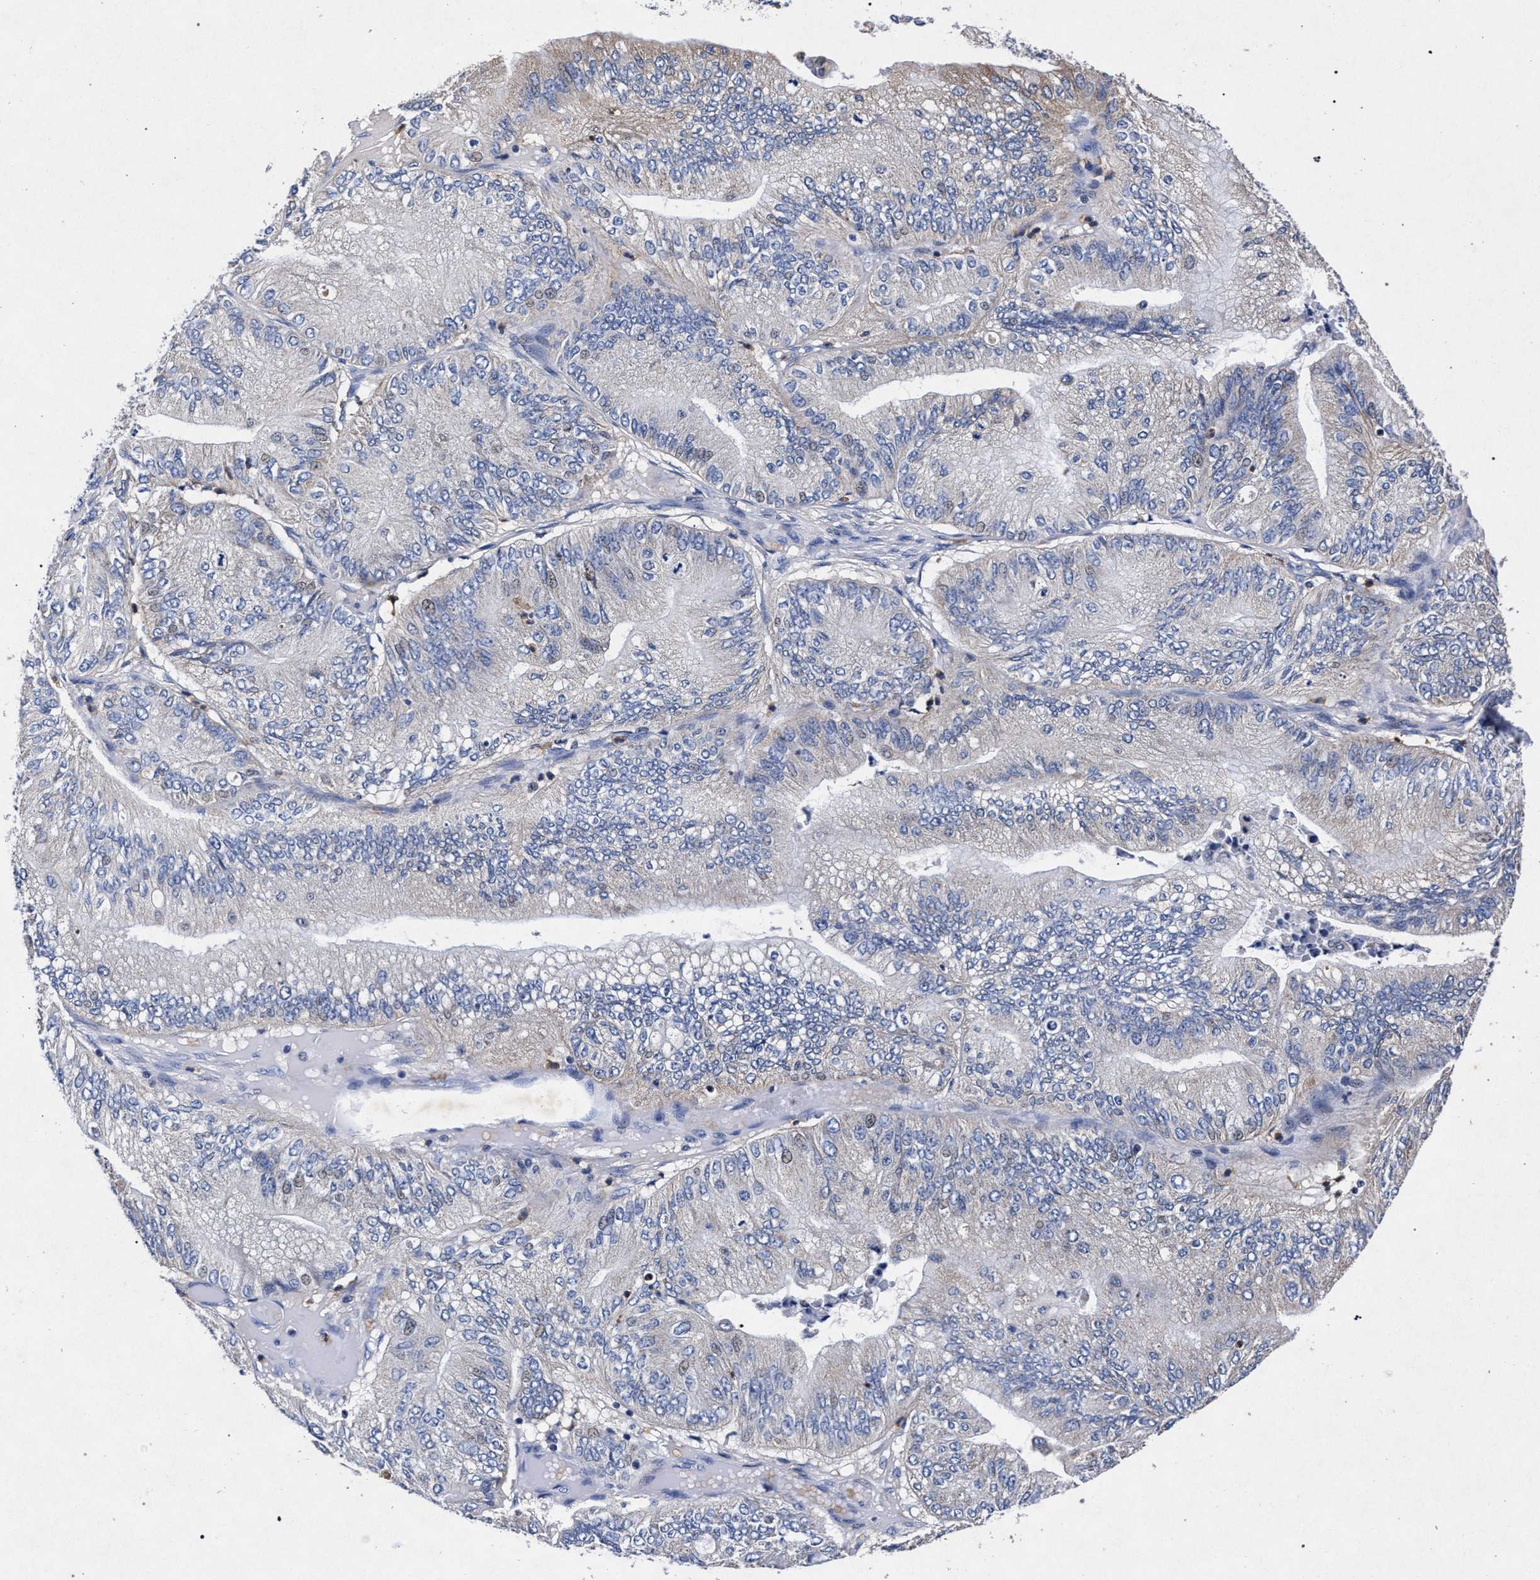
{"staining": {"intensity": "negative", "quantity": "none", "location": "none"}, "tissue": "ovarian cancer", "cell_type": "Tumor cells", "image_type": "cancer", "snomed": [{"axis": "morphology", "description": "Cystadenocarcinoma, mucinous, NOS"}, {"axis": "topography", "description": "Ovary"}], "caption": "This is a micrograph of immunohistochemistry staining of ovarian cancer, which shows no positivity in tumor cells.", "gene": "HSD17B14", "patient": {"sex": "female", "age": 61}}